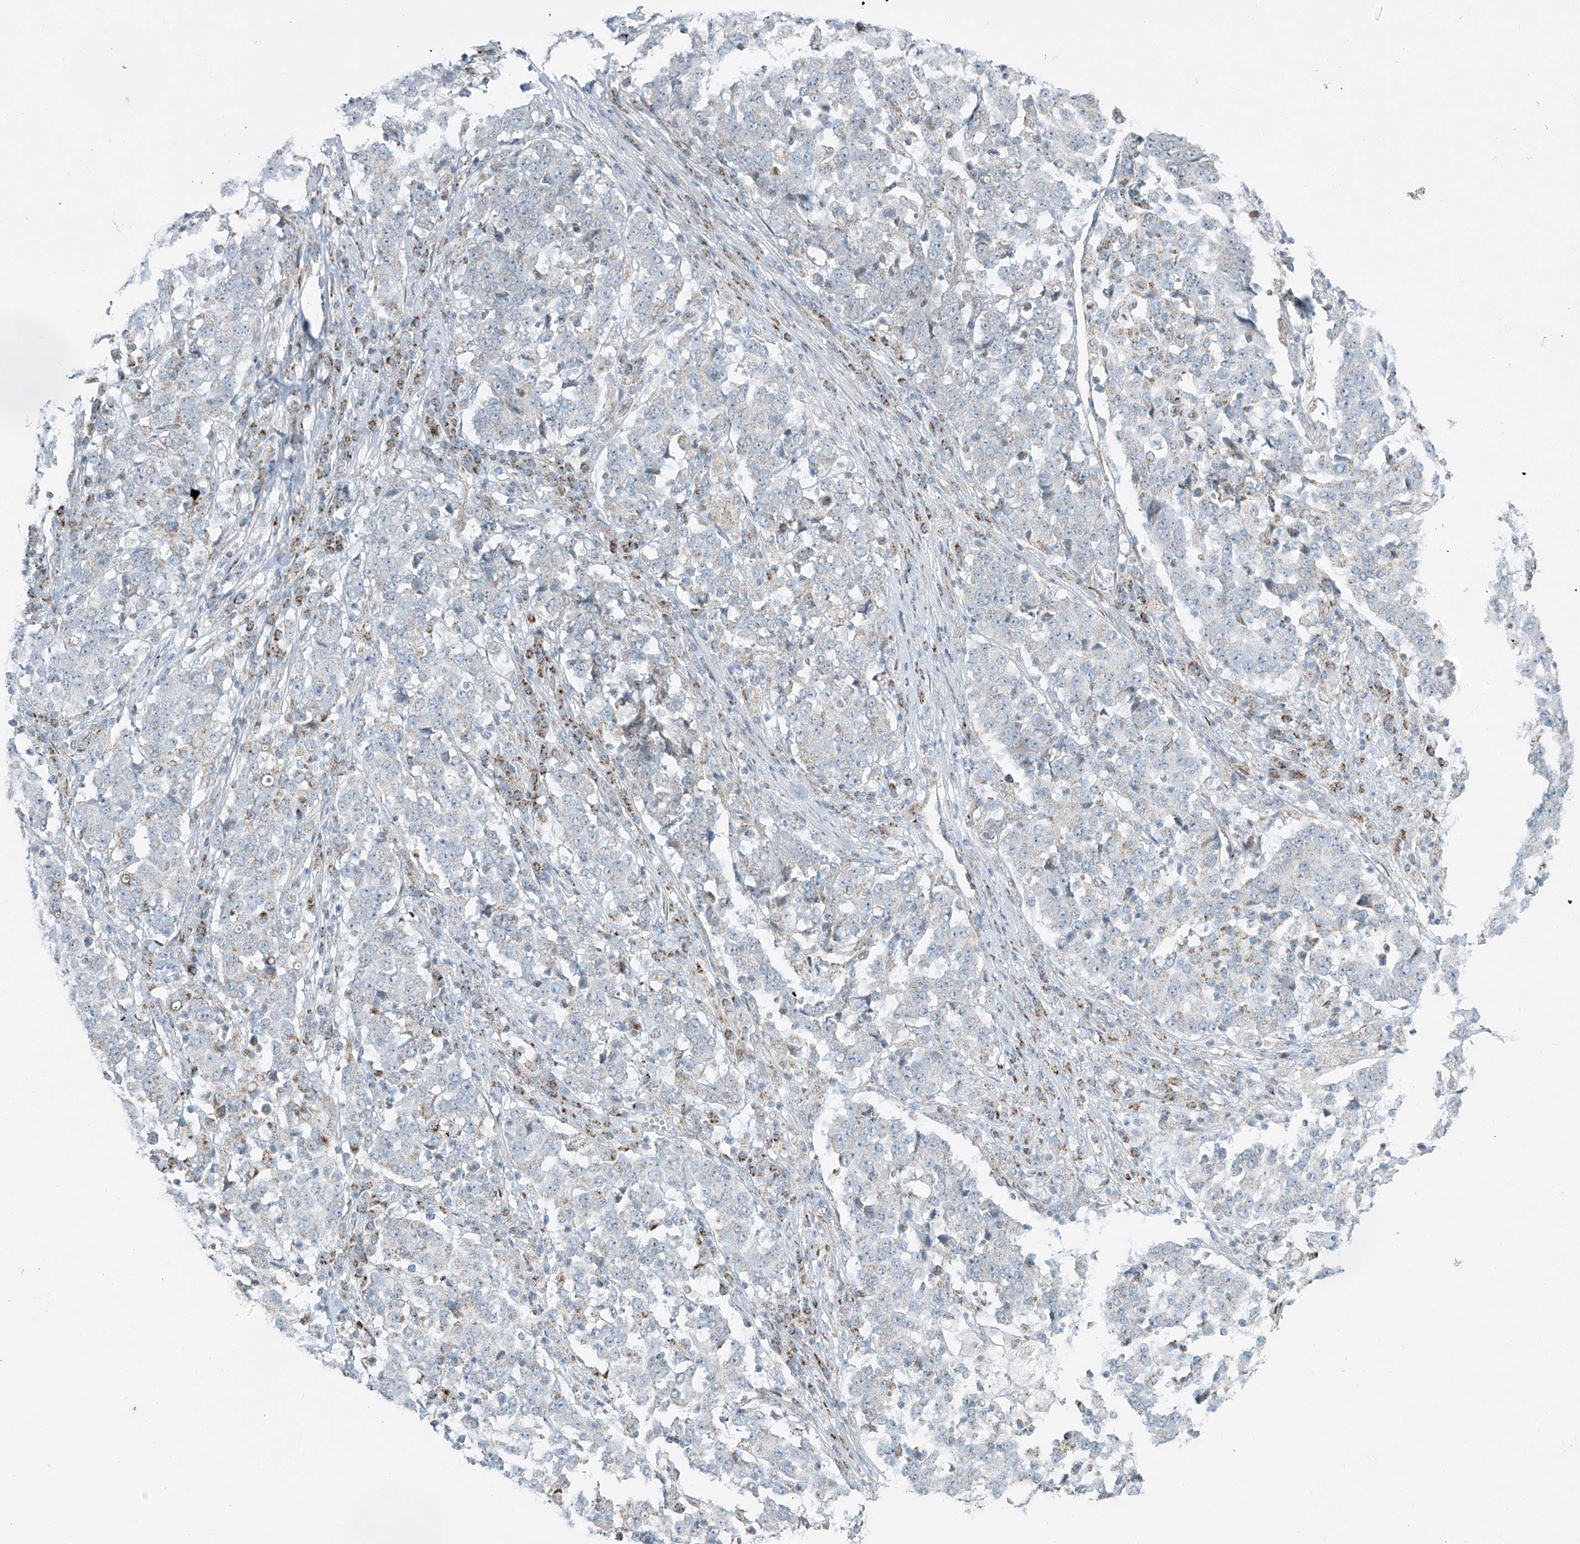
{"staining": {"intensity": "negative", "quantity": "none", "location": "none"}, "tissue": "stomach cancer", "cell_type": "Tumor cells", "image_type": "cancer", "snomed": [{"axis": "morphology", "description": "Adenocarcinoma, NOS"}, {"axis": "topography", "description": "Stomach"}], "caption": "Adenocarcinoma (stomach) stained for a protein using immunohistochemistry (IHC) displays no staining tumor cells.", "gene": "SMDT1", "patient": {"sex": "male", "age": 59}}